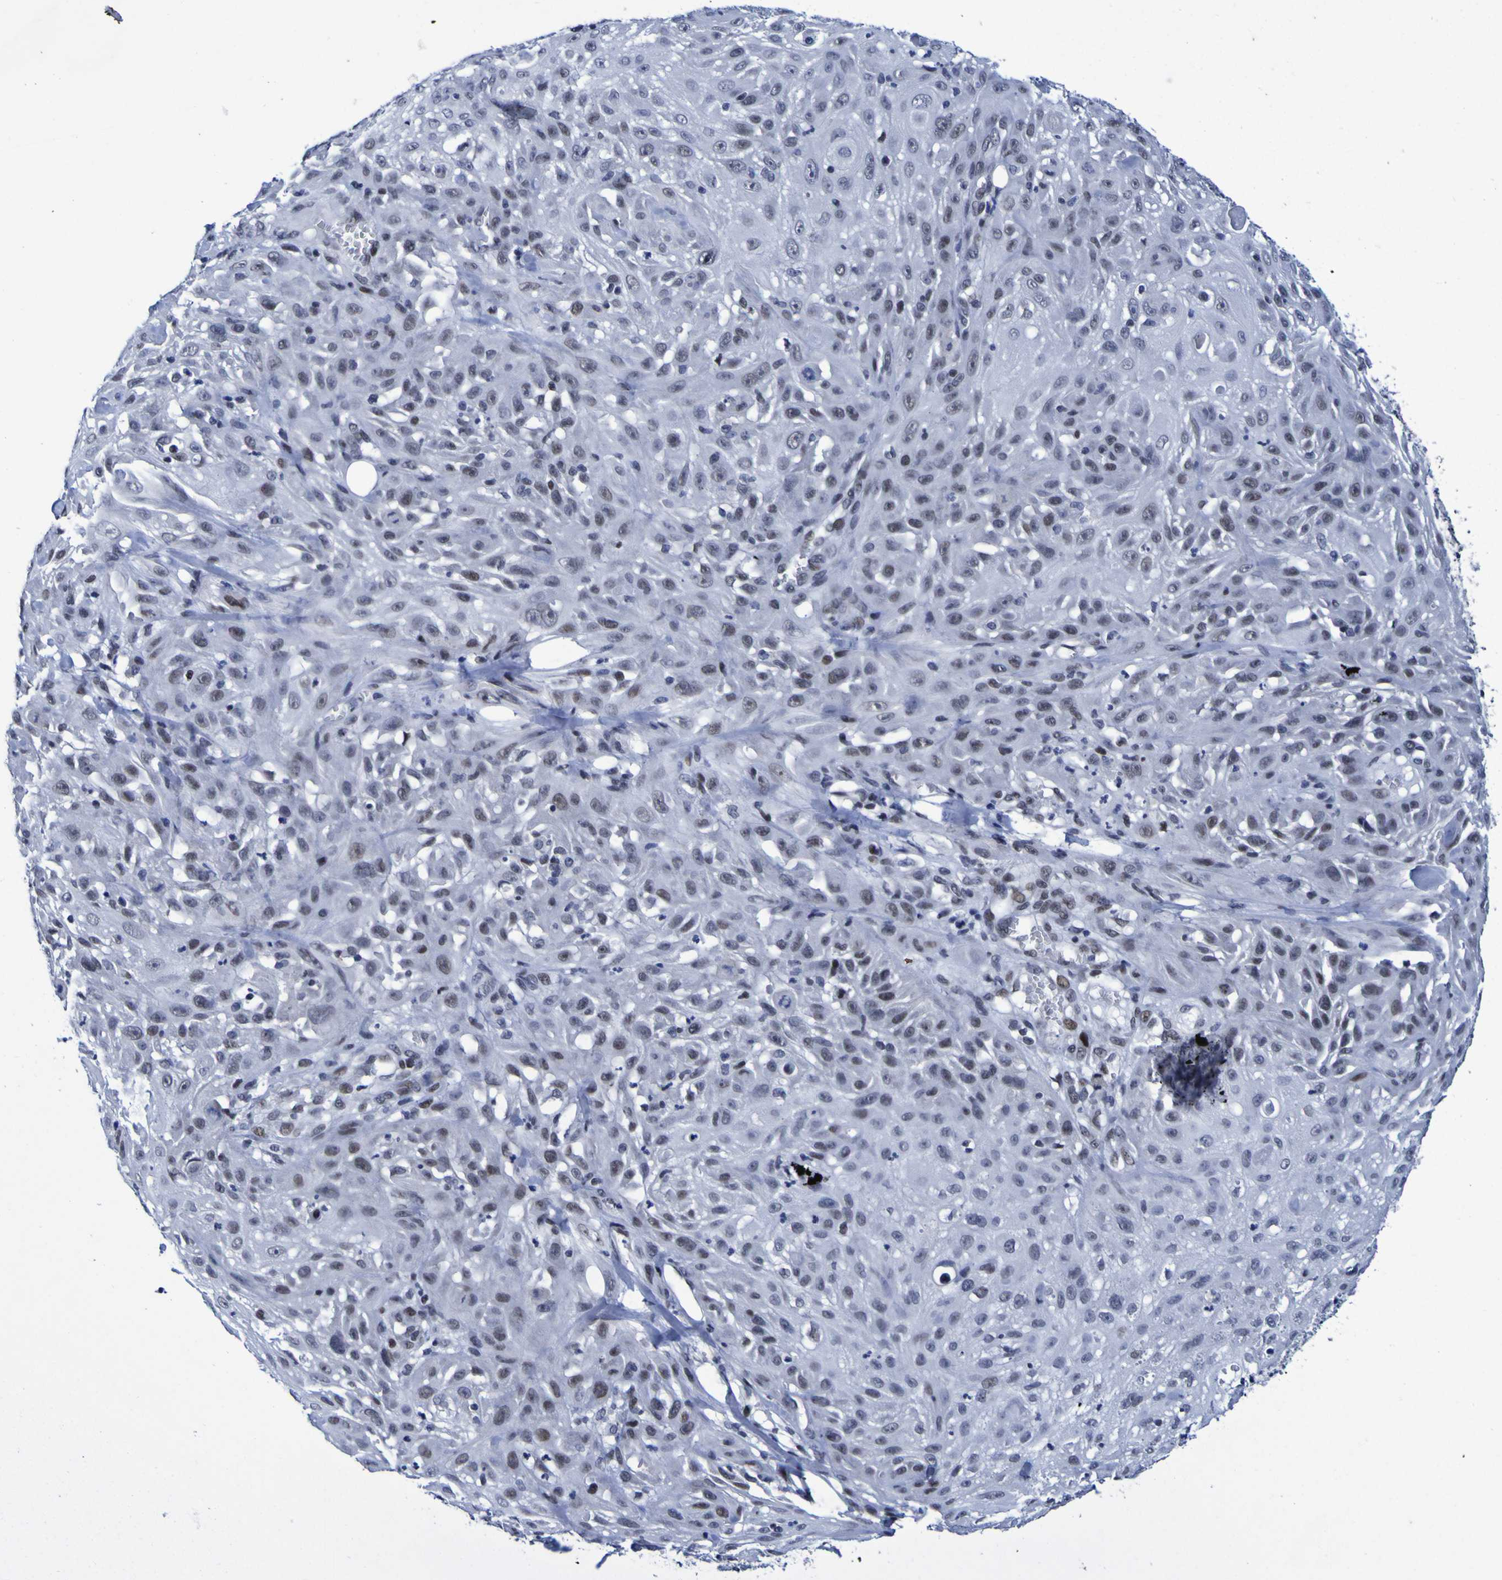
{"staining": {"intensity": "weak", "quantity": "25%-75%", "location": "nuclear"}, "tissue": "skin cancer", "cell_type": "Tumor cells", "image_type": "cancer", "snomed": [{"axis": "morphology", "description": "Squamous cell carcinoma, NOS"}, {"axis": "topography", "description": "Skin"}], "caption": "The micrograph reveals staining of skin cancer (squamous cell carcinoma), revealing weak nuclear protein expression (brown color) within tumor cells. (DAB IHC with brightfield microscopy, high magnification).", "gene": "MBD3", "patient": {"sex": "male", "age": 75}}